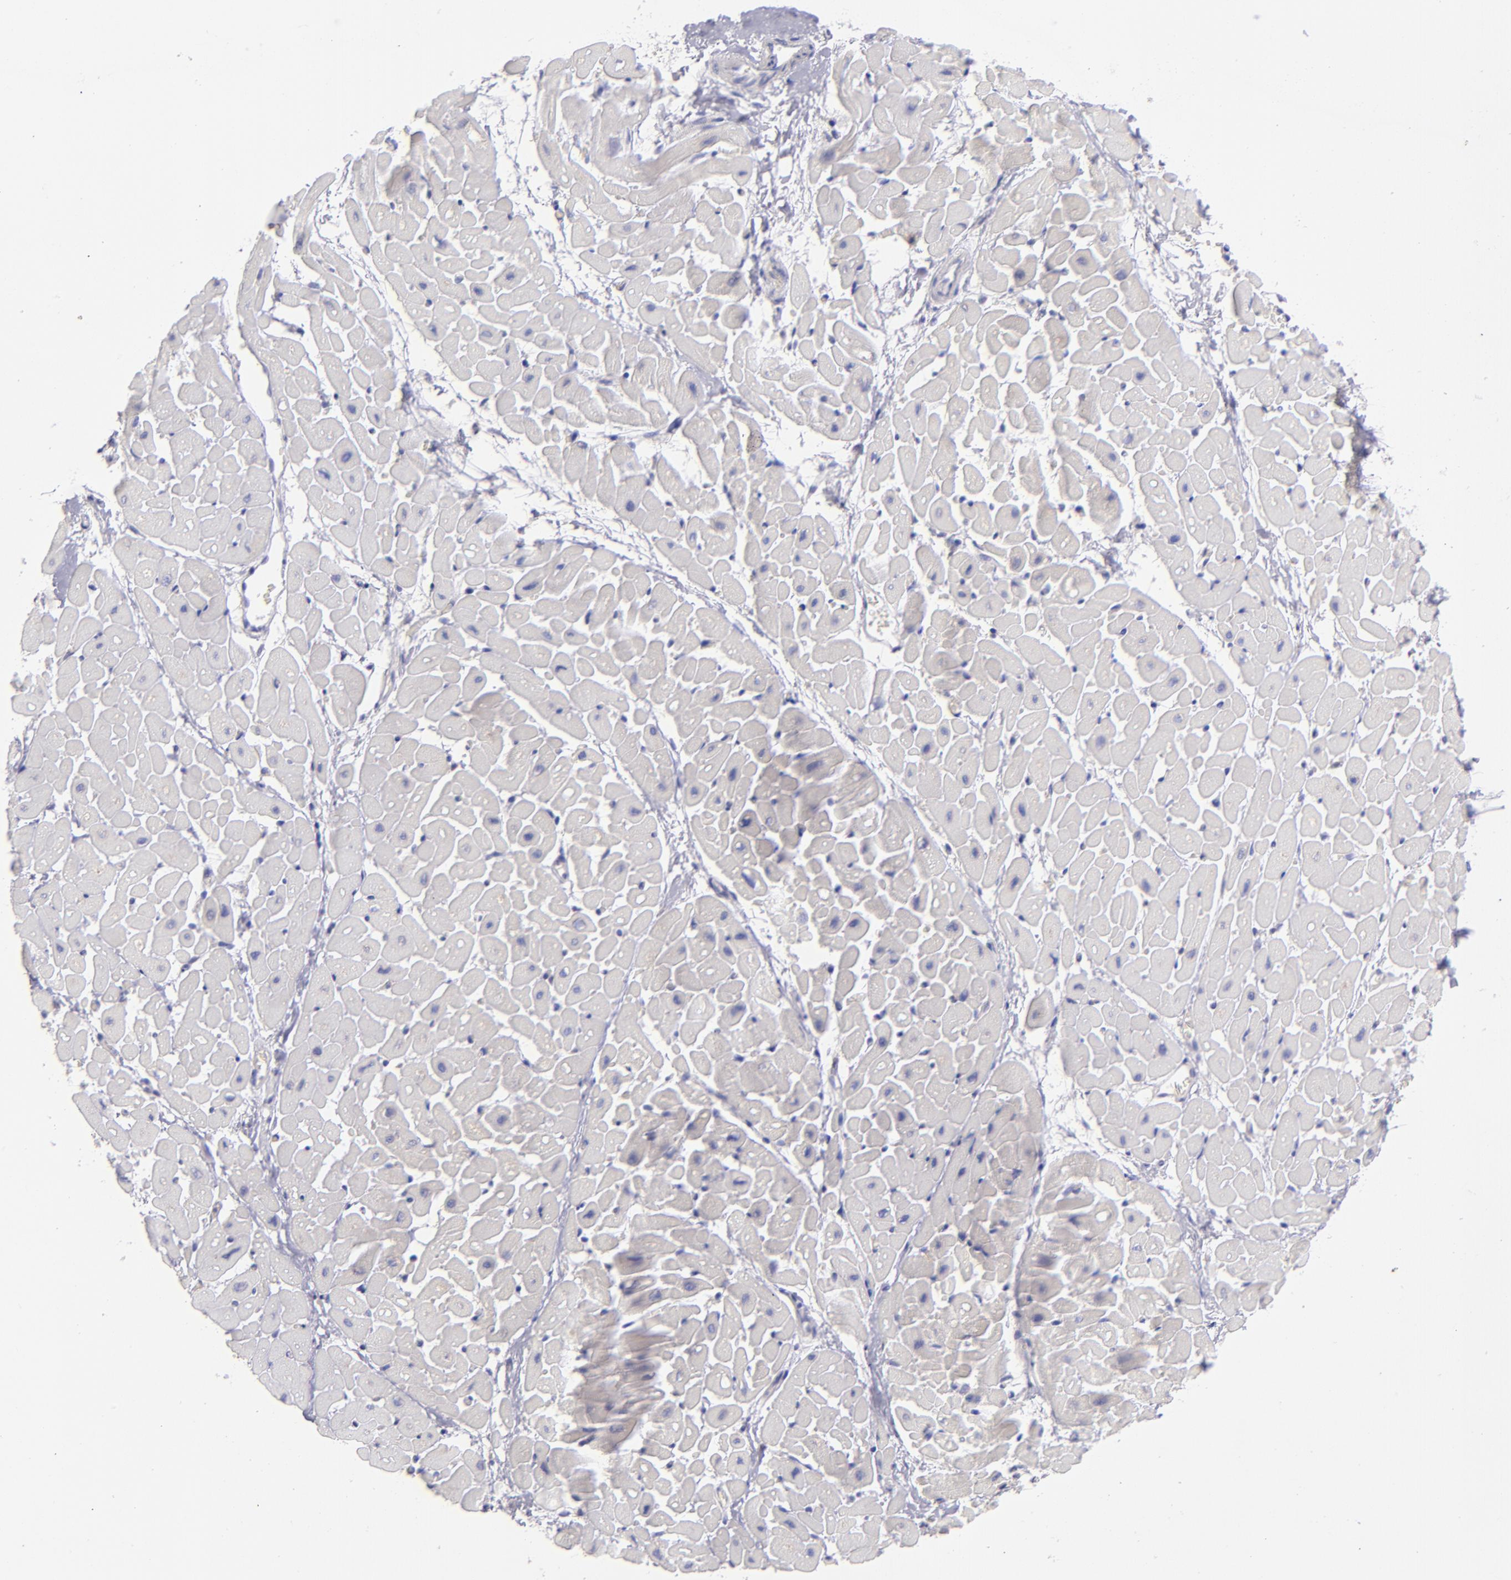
{"staining": {"intensity": "negative", "quantity": "none", "location": "none"}, "tissue": "heart muscle", "cell_type": "Cardiomyocytes", "image_type": "normal", "snomed": [{"axis": "morphology", "description": "Normal tissue, NOS"}, {"axis": "topography", "description": "Heart"}], "caption": "High magnification brightfield microscopy of unremarkable heart muscle stained with DAB (3,3'-diaminobenzidine) (brown) and counterstained with hematoxylin (blue): cardiomyocytes show no significant expression.", "gene": "IRF8", "patient": {"sex": "male", "age": 45}}